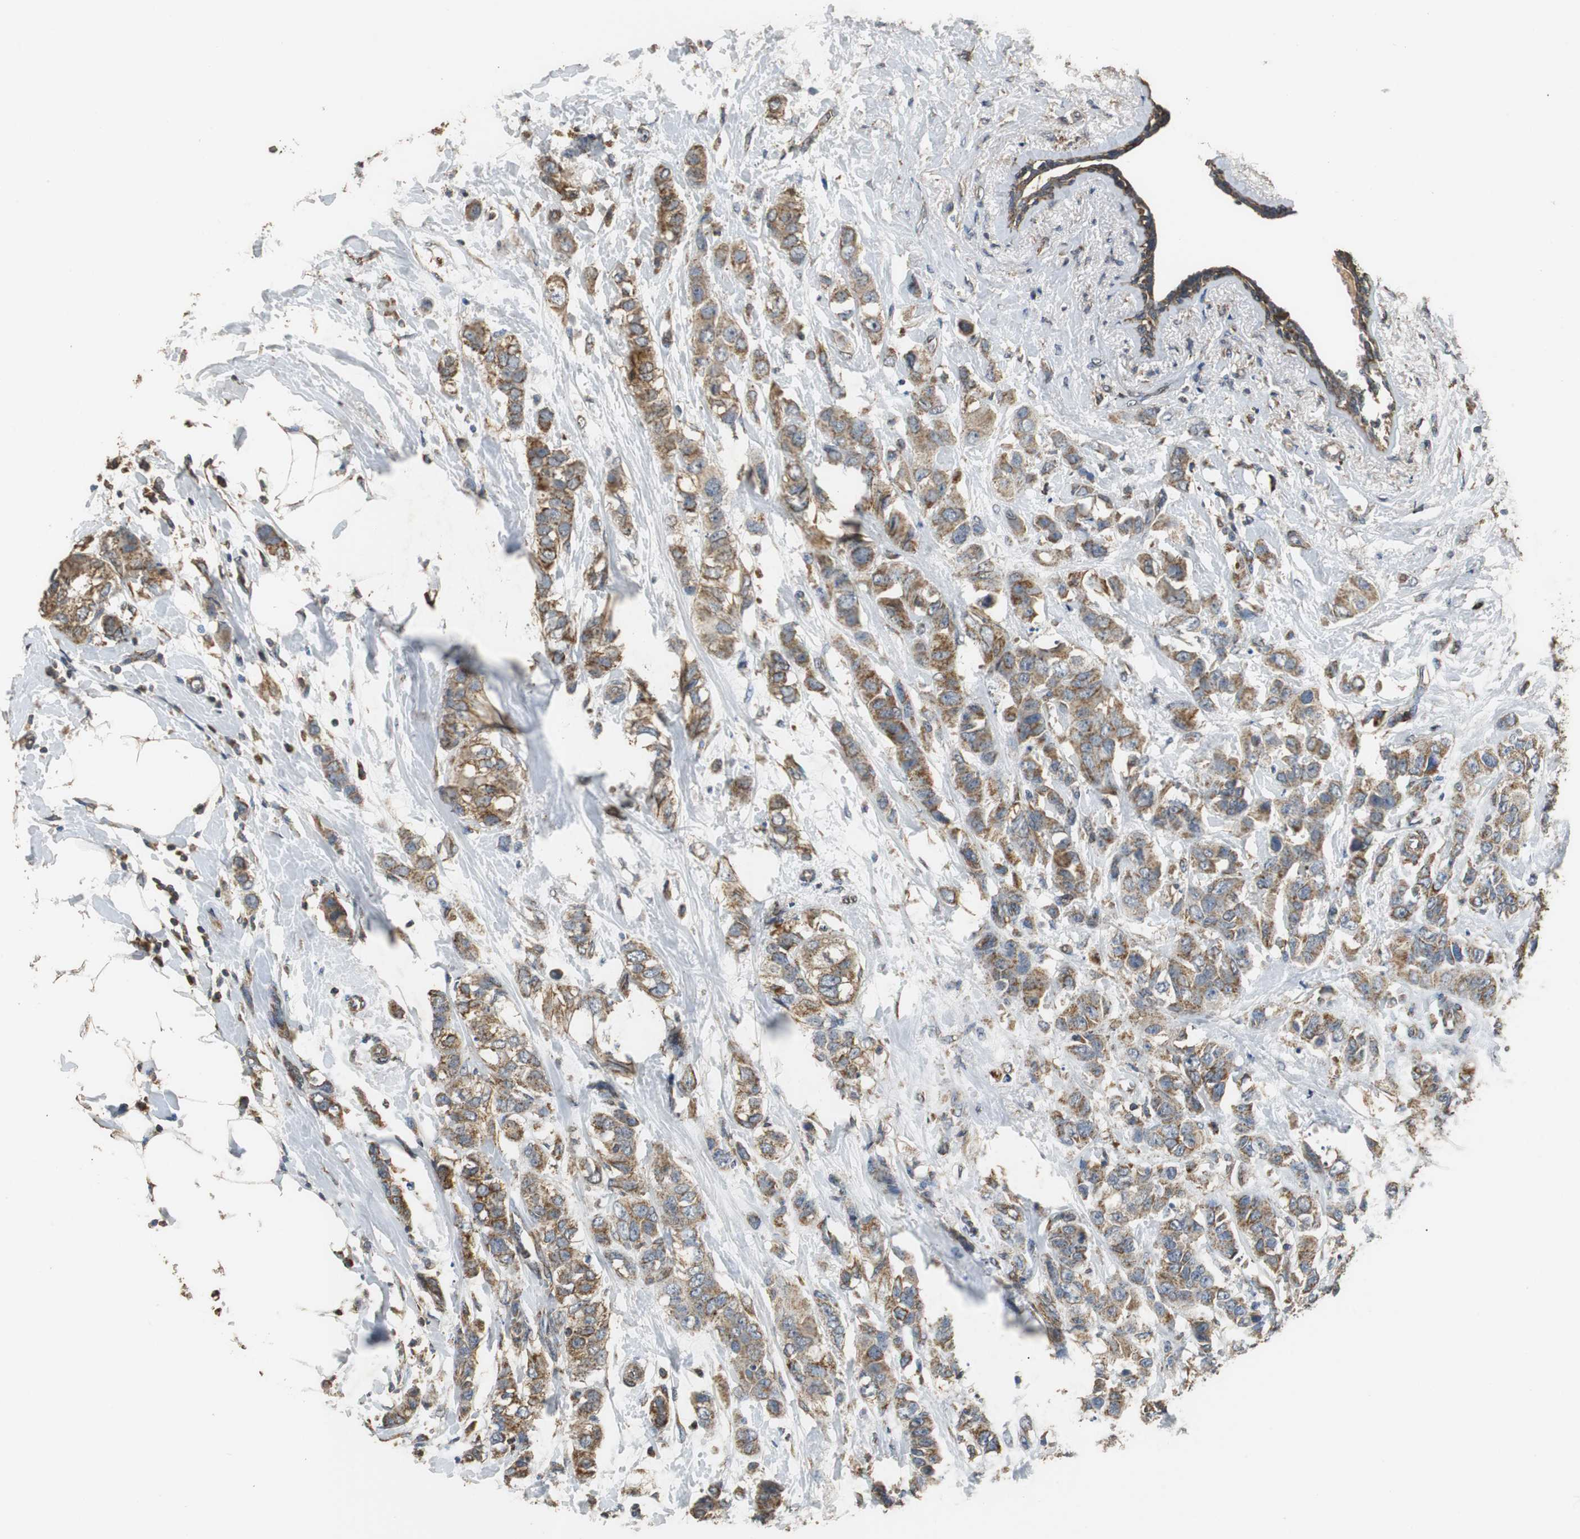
{"staining": {"intensity": "moderate", "quantity": ">75%", "location": "cytoplasmic/membranous"}, "tissue": "breast cancer", "cell_type": "Tumor cells", "image_type": "cancer", "snomed": [{"axis": "morphology", "description": "Normal tissue, NOS"}, {"axis": "morphology", "description": "Duct carcinoma"}, {"axis": "topography", "description": "Breast"}], "caption": "The immunohistochemical stain highlights moderate cytoplasmic/membranous expression in tumor cells of breast cancer tissue.", "gene": "NNT", "patient": {"sex": "female", "age": 50}}